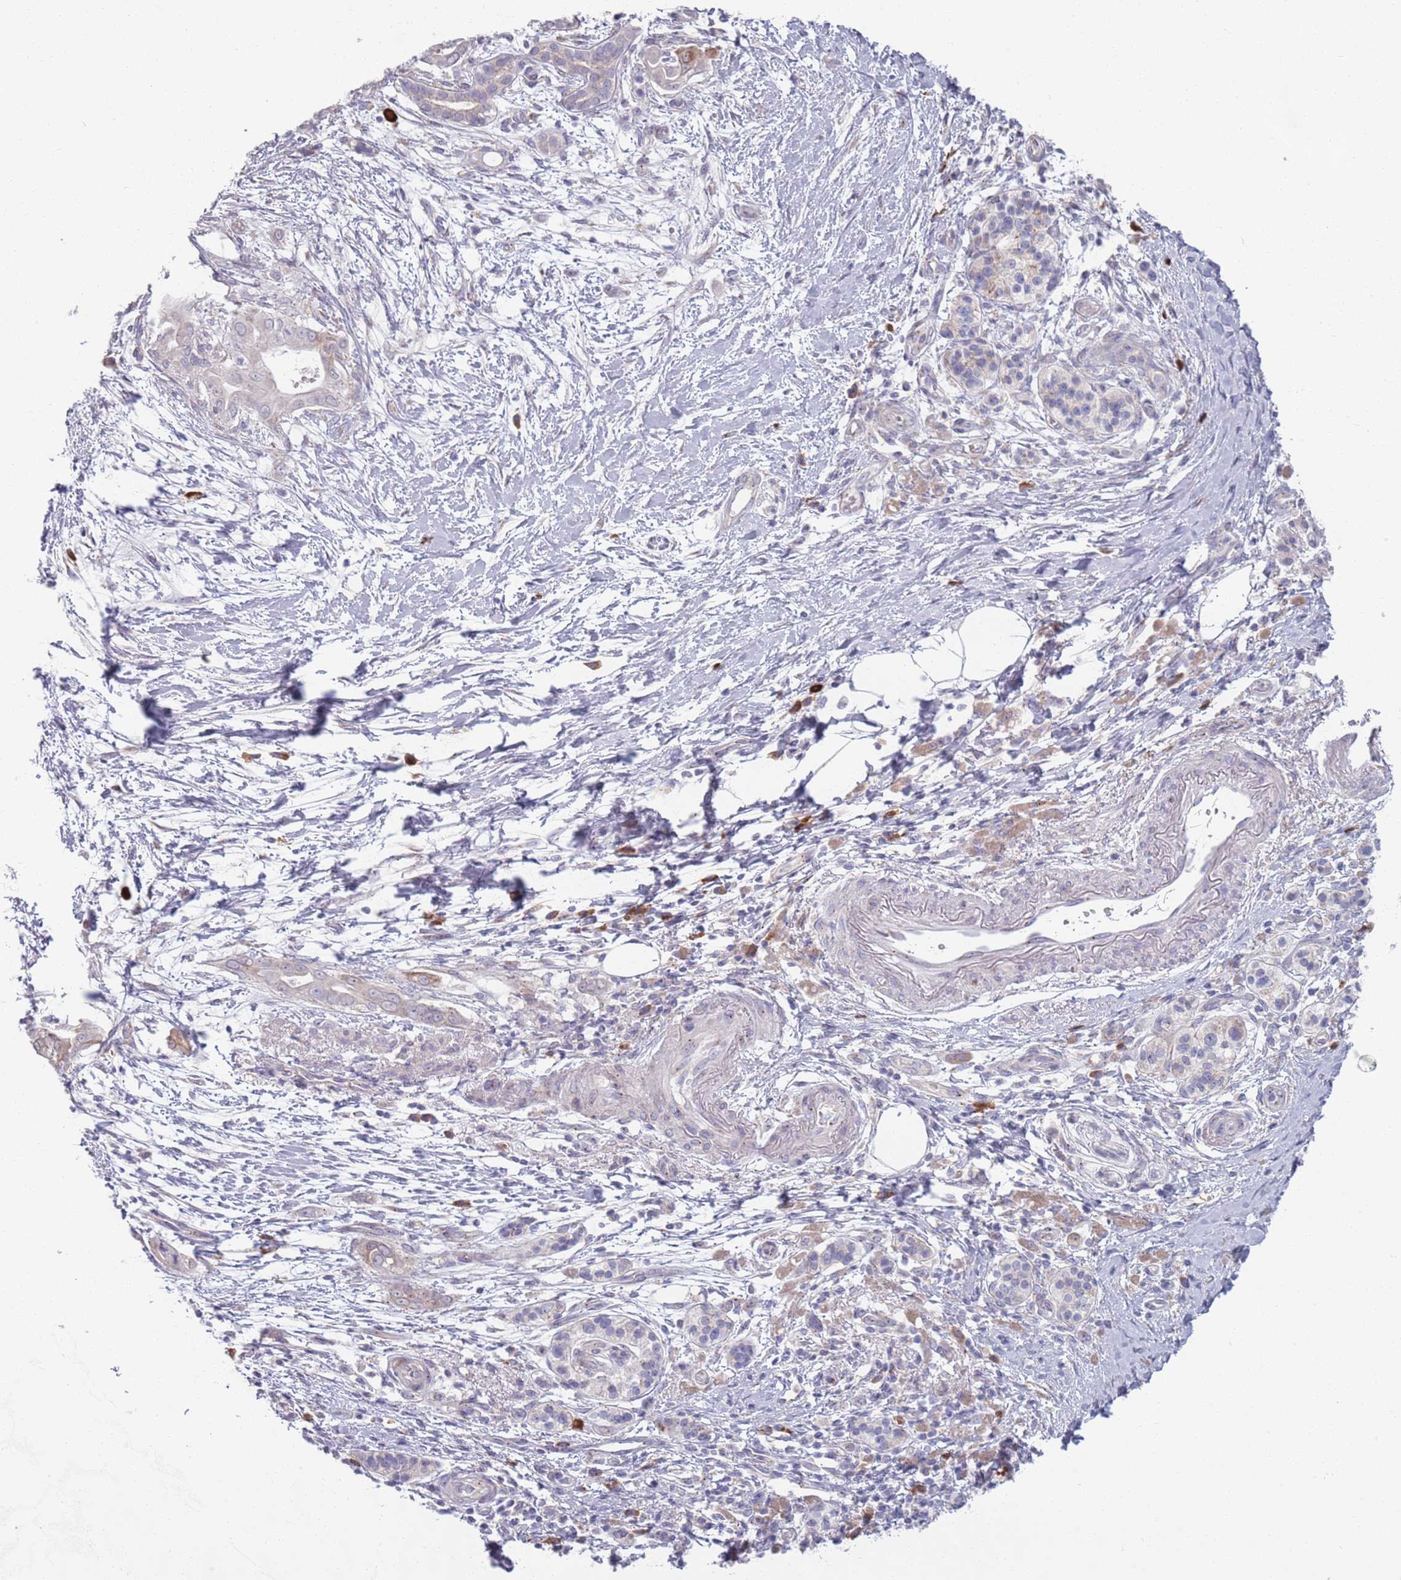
{"staining": {"intensity": "negative", "quantity": "none", "location": "none"}, "tissue": "pancreatic cancer", "cell_type": "Tumor cells", "image_type": "cancer", "snomed": [{"axis": "morphology", "description": "Adenocarcinoma, NOS"}, {"axis": "topography", "description": "Pancreas"}], "caption": "Pancreatic adenocarcinoma was stained to show a protein in brown. There is no significant positivity in tumor cells. (DAB immunohistochemistry (IHC) visualized using brightfield microscopy, high magnification).", "gene": "LTB", "patient": {"sex": "male", "age": 71}}